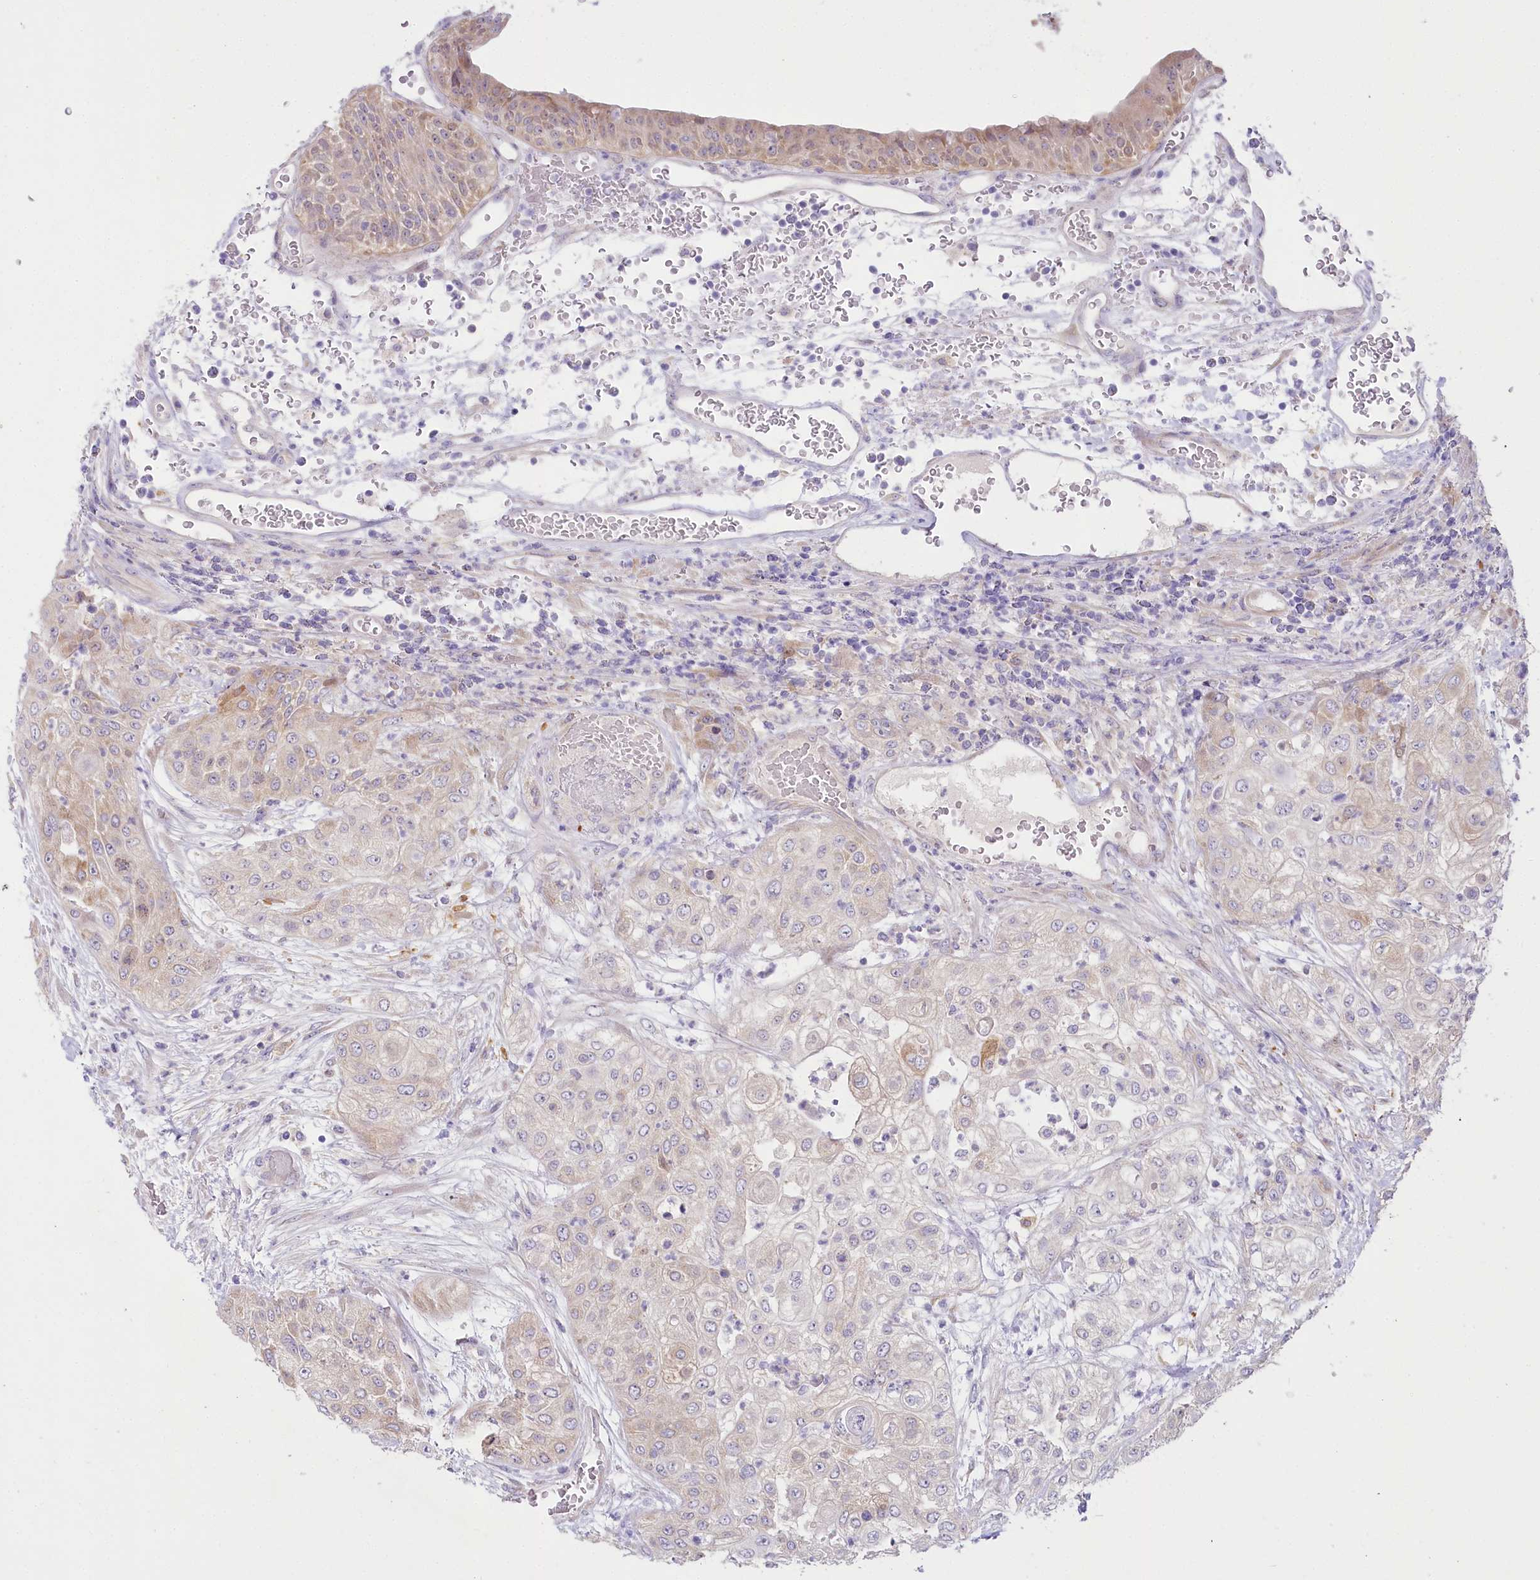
{"staining": {"intensity": "weak", "quantity": ">75%", "location": "cytoplasmic/membranous"}, "tissue": "urothelial cancer", "cell_type": "Tumor cells", "image_type": "cancer", "snomed": [{"axis": "morphology", "description": "Urothelial carcinoma, High grade"}, {"axis": "topography", "description": "Urinary bladder"}], "caption": "A low amount of weak cytoplasmic/membranous staining is appreciated in approximately >75% of tumor cells in high-grade urothelial carcinoma tissue.", "gene": "MYOZ1", "patient": {"sex": "female", "age": 79}}